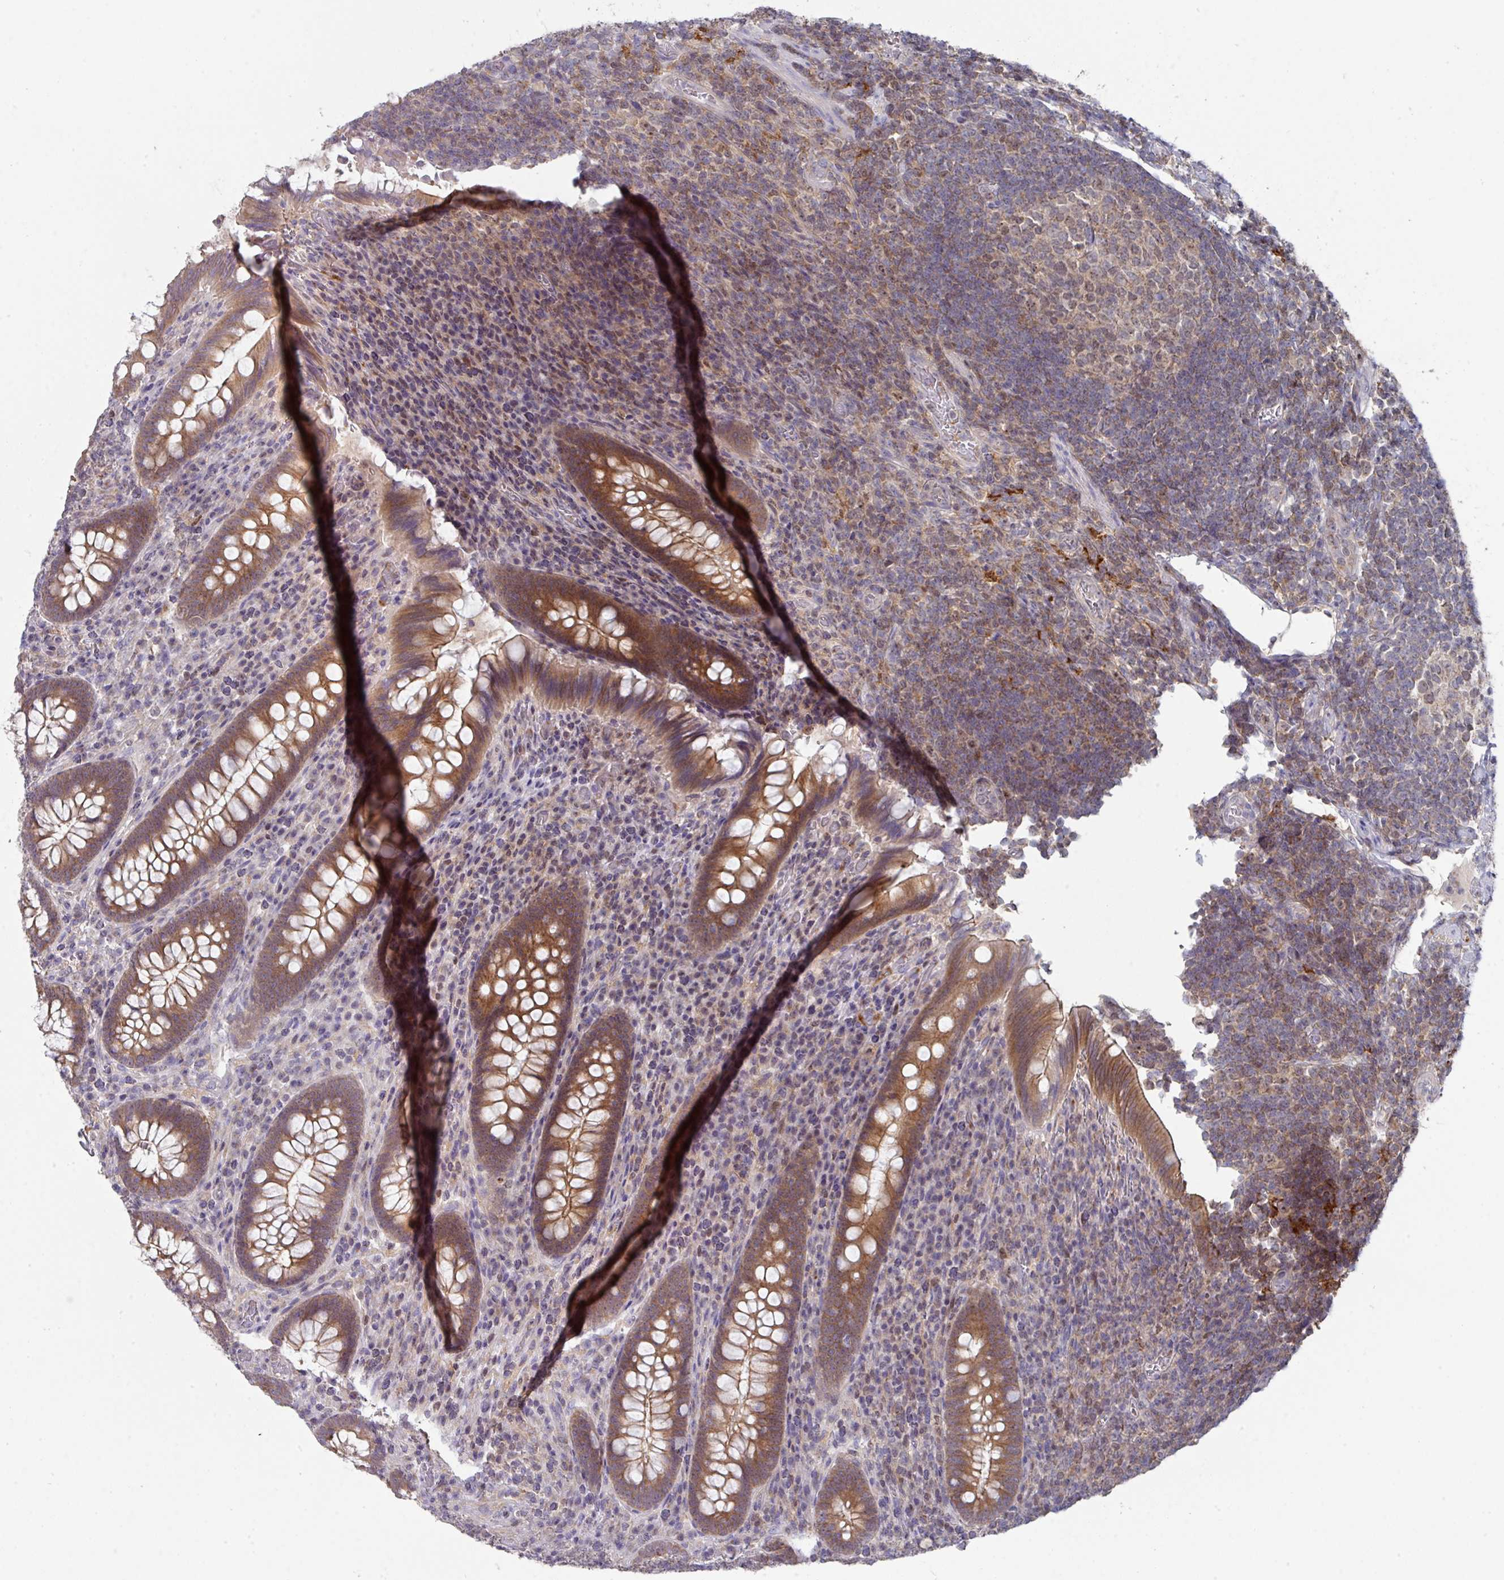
{"staining": {"intensity": "moderate", "quantity": ">75%", "location": "cytoplasmic/membranous"}, "tissue": "appendix", "cell_type": "Glandular cells", "image_type": "normal", "snomed": [{"axis": "morphology", "description": "Normal tissue, NOS"}, {"axis": "topography", "description": "Appendix"}], "caption": "Unremarkable appendix was stained to show a protein in brown. There is medium levels of moderate cytoplasmic/membranous positivity in approximately >75% of glandular cells. (DAB (3,3'-diaminobenzidine) IHC with brightfield microscopy, high magnification).", "gene": "DCAF12L1", "patient": {"sex": "female", "age": 43}}